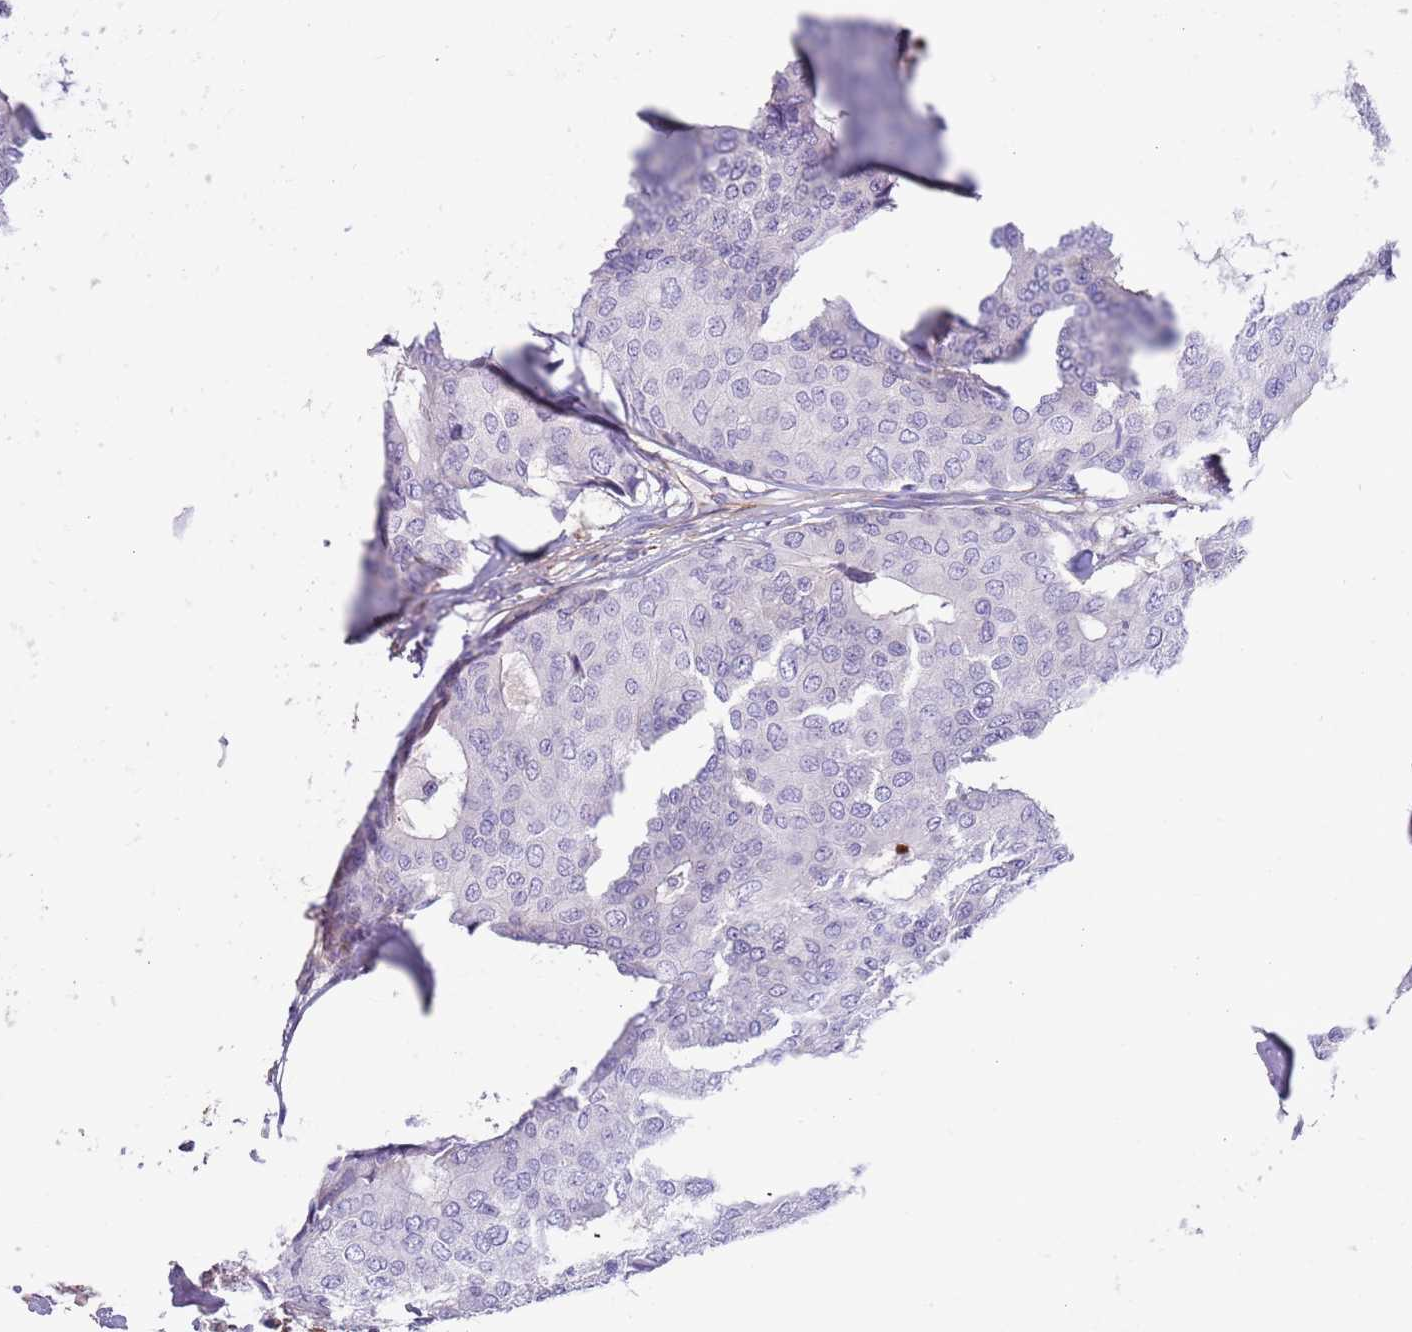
{"staining": {"intensity": "negative", "quantity": "none", "location": "none"}, "tissue": "breast cancer", "cell_type": "Tumor cells", "image_type": "cancer", "snomed": [{"axis": "morphology", "description": "Duct carcinoma"}, {"axis": "topography", "description": "Breast"}], "caption": "A micrograph of infiltrating ductal carcinoma (breast) stained for a protein shows no brown staining in tumor cells. The staining was performed using DAB to visualize the protein expression in brown, while the nuclei were stained in blue with hematoxylin (Magnification: 20x).", "gene": "LEPROTL1", "patient": {"sex": "female", "age": 75}}